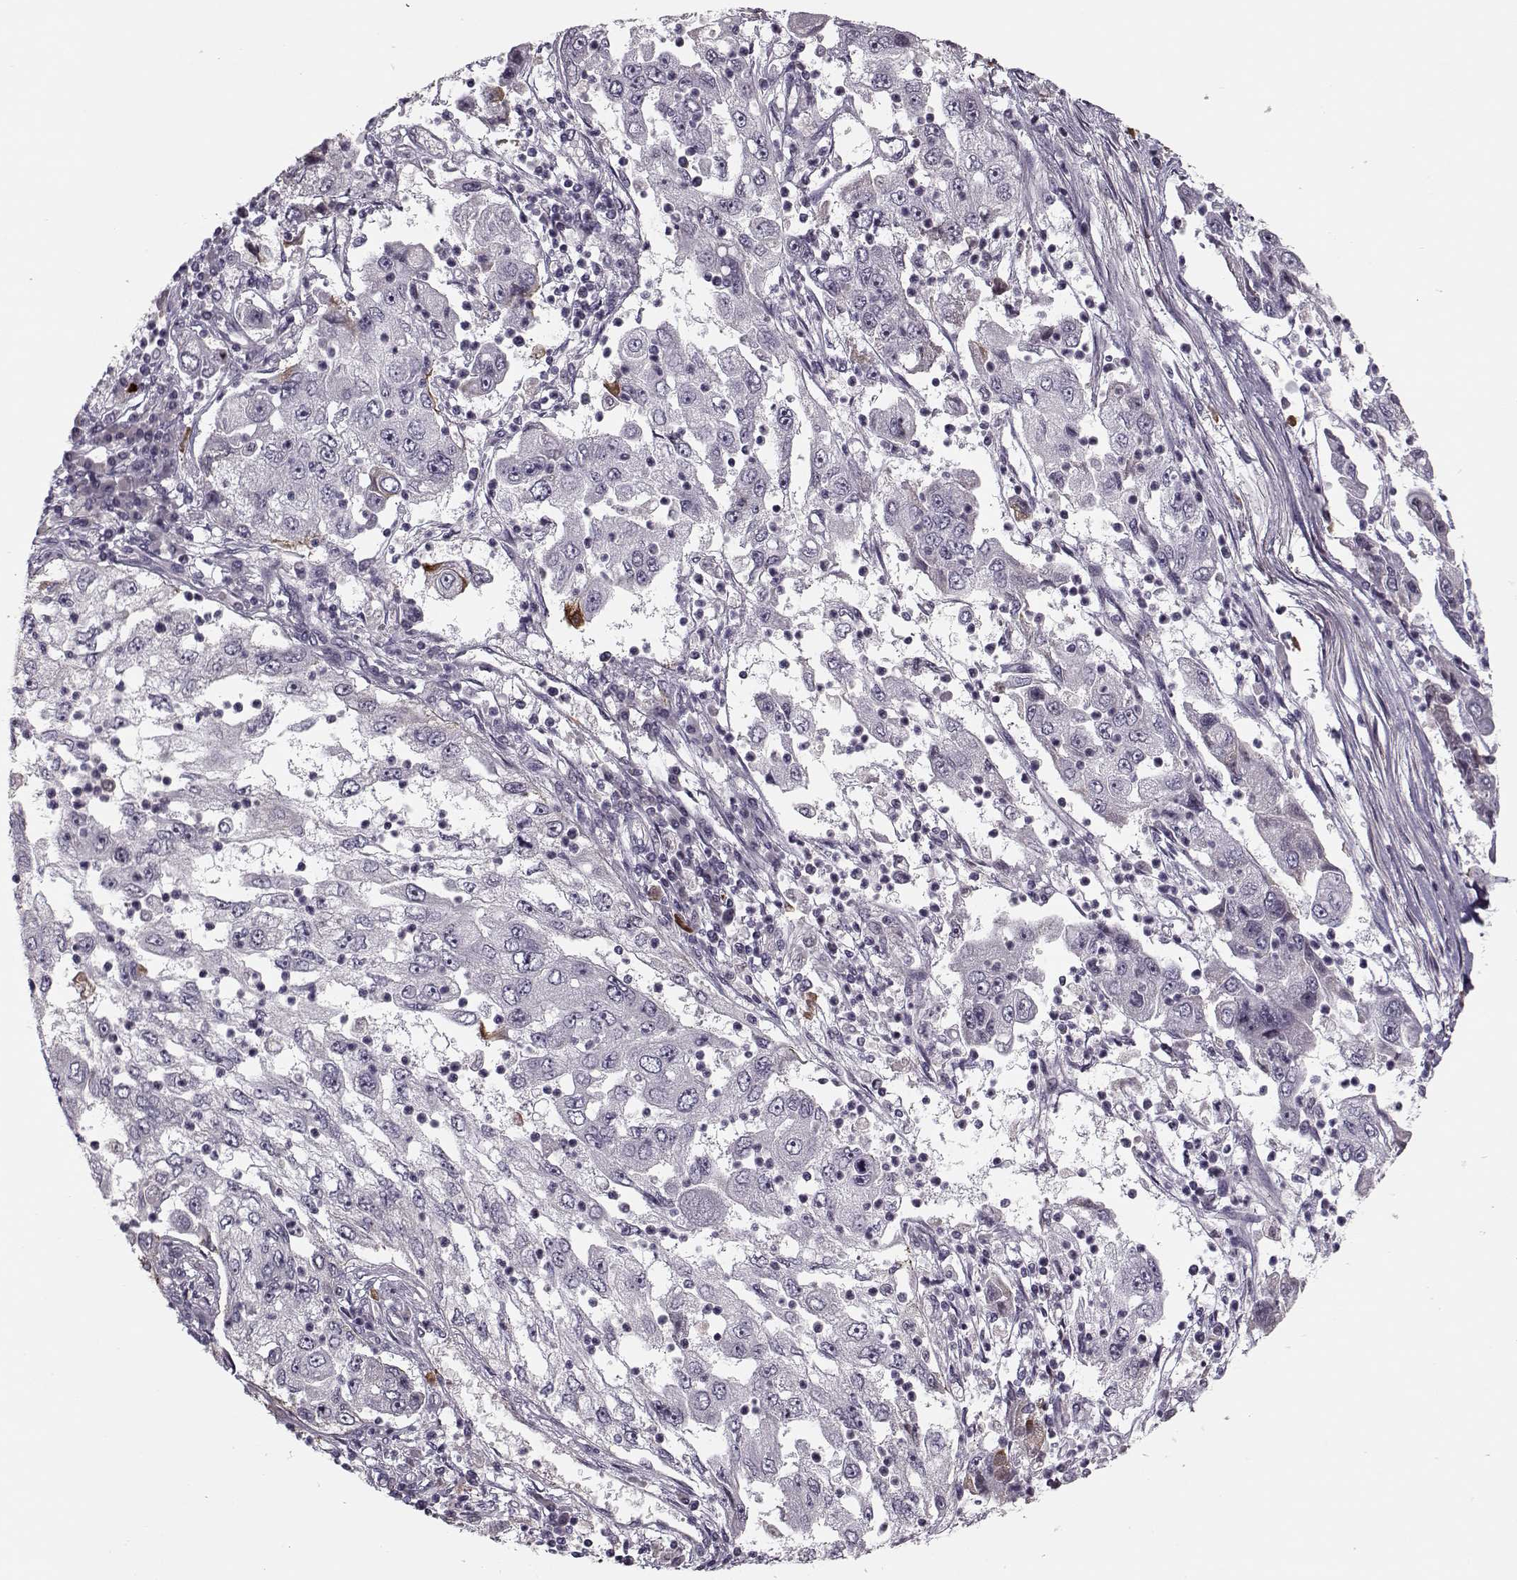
{"staining": {"intensity": "negative", "quantity": "none", "location": "none"}, "tissue": "cervical cancer", "cell_type": "Tumor cells", "image_type": "cancer", "snomed": [{"axis": "morphology", "description": "Squamous cell carcinoma, NOS"}, {"axis": "topography", "description": "Cervix"}], "caption": "IHC image of neoplastic tissue: cervical cancer stained with DAB demonstrates no significant protein expression in tumor cells.", "gene": "DNAI3", "patient": {"sex": "female", "age": 36}}